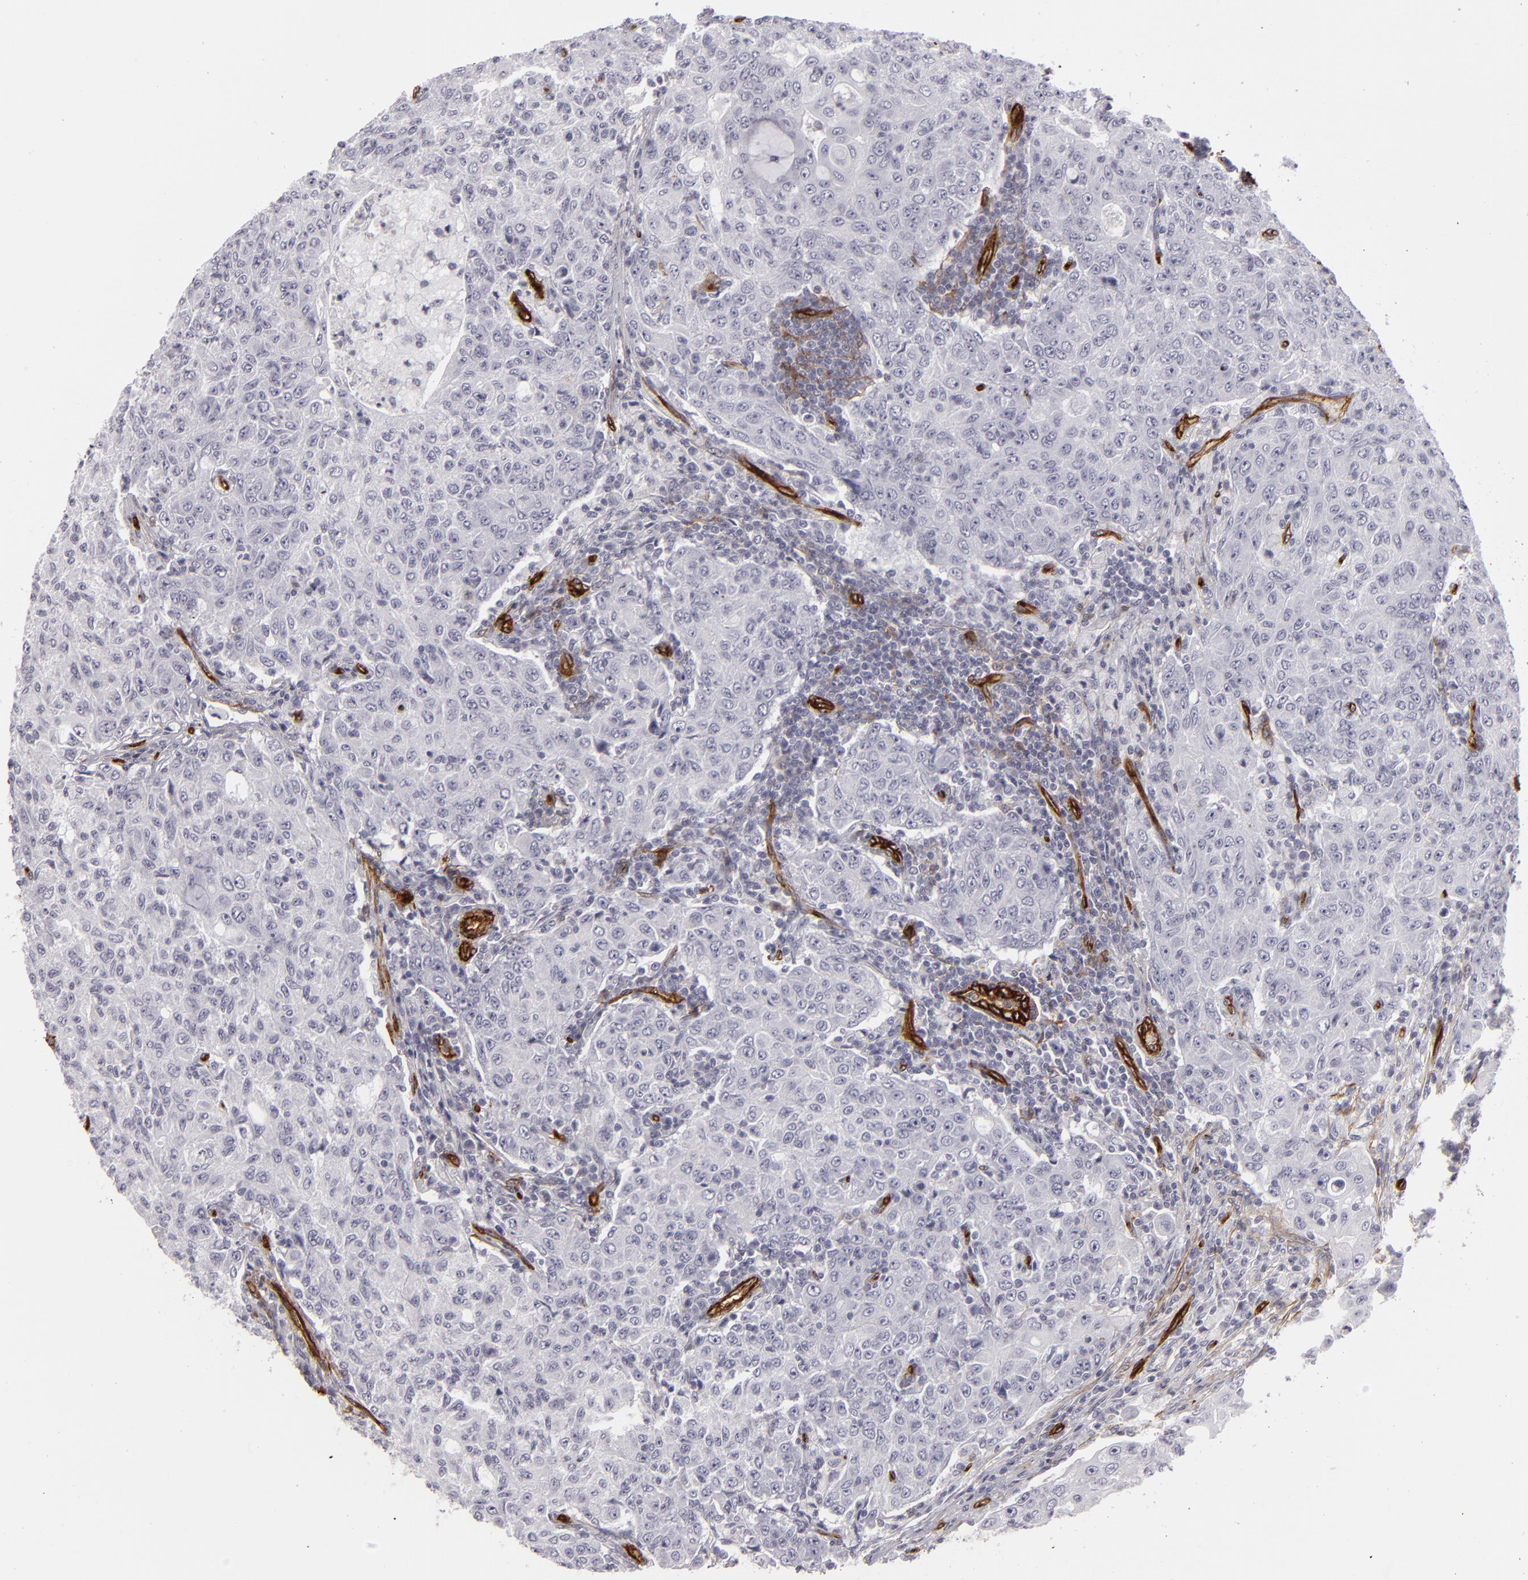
{"staining": {"intensity": "negative", "quantity": "none", "location": "none"}, "tissue": "lymph node", "cell_type": "Germinal center cells", "image_type": "normal", "snomed": [{"axis": "morphology", "description": "Normal tissue, NOS"}, {"axis": "topography", "description": "Lymph node"}], "caption": "DAB (3,3'-diaminobenzidine) immunohistochemical staining of benign lymph node exhibits no significant staining in germinal center cells.", "gene": "MCAM", "patient": {"sex": "female", "age": 42}}